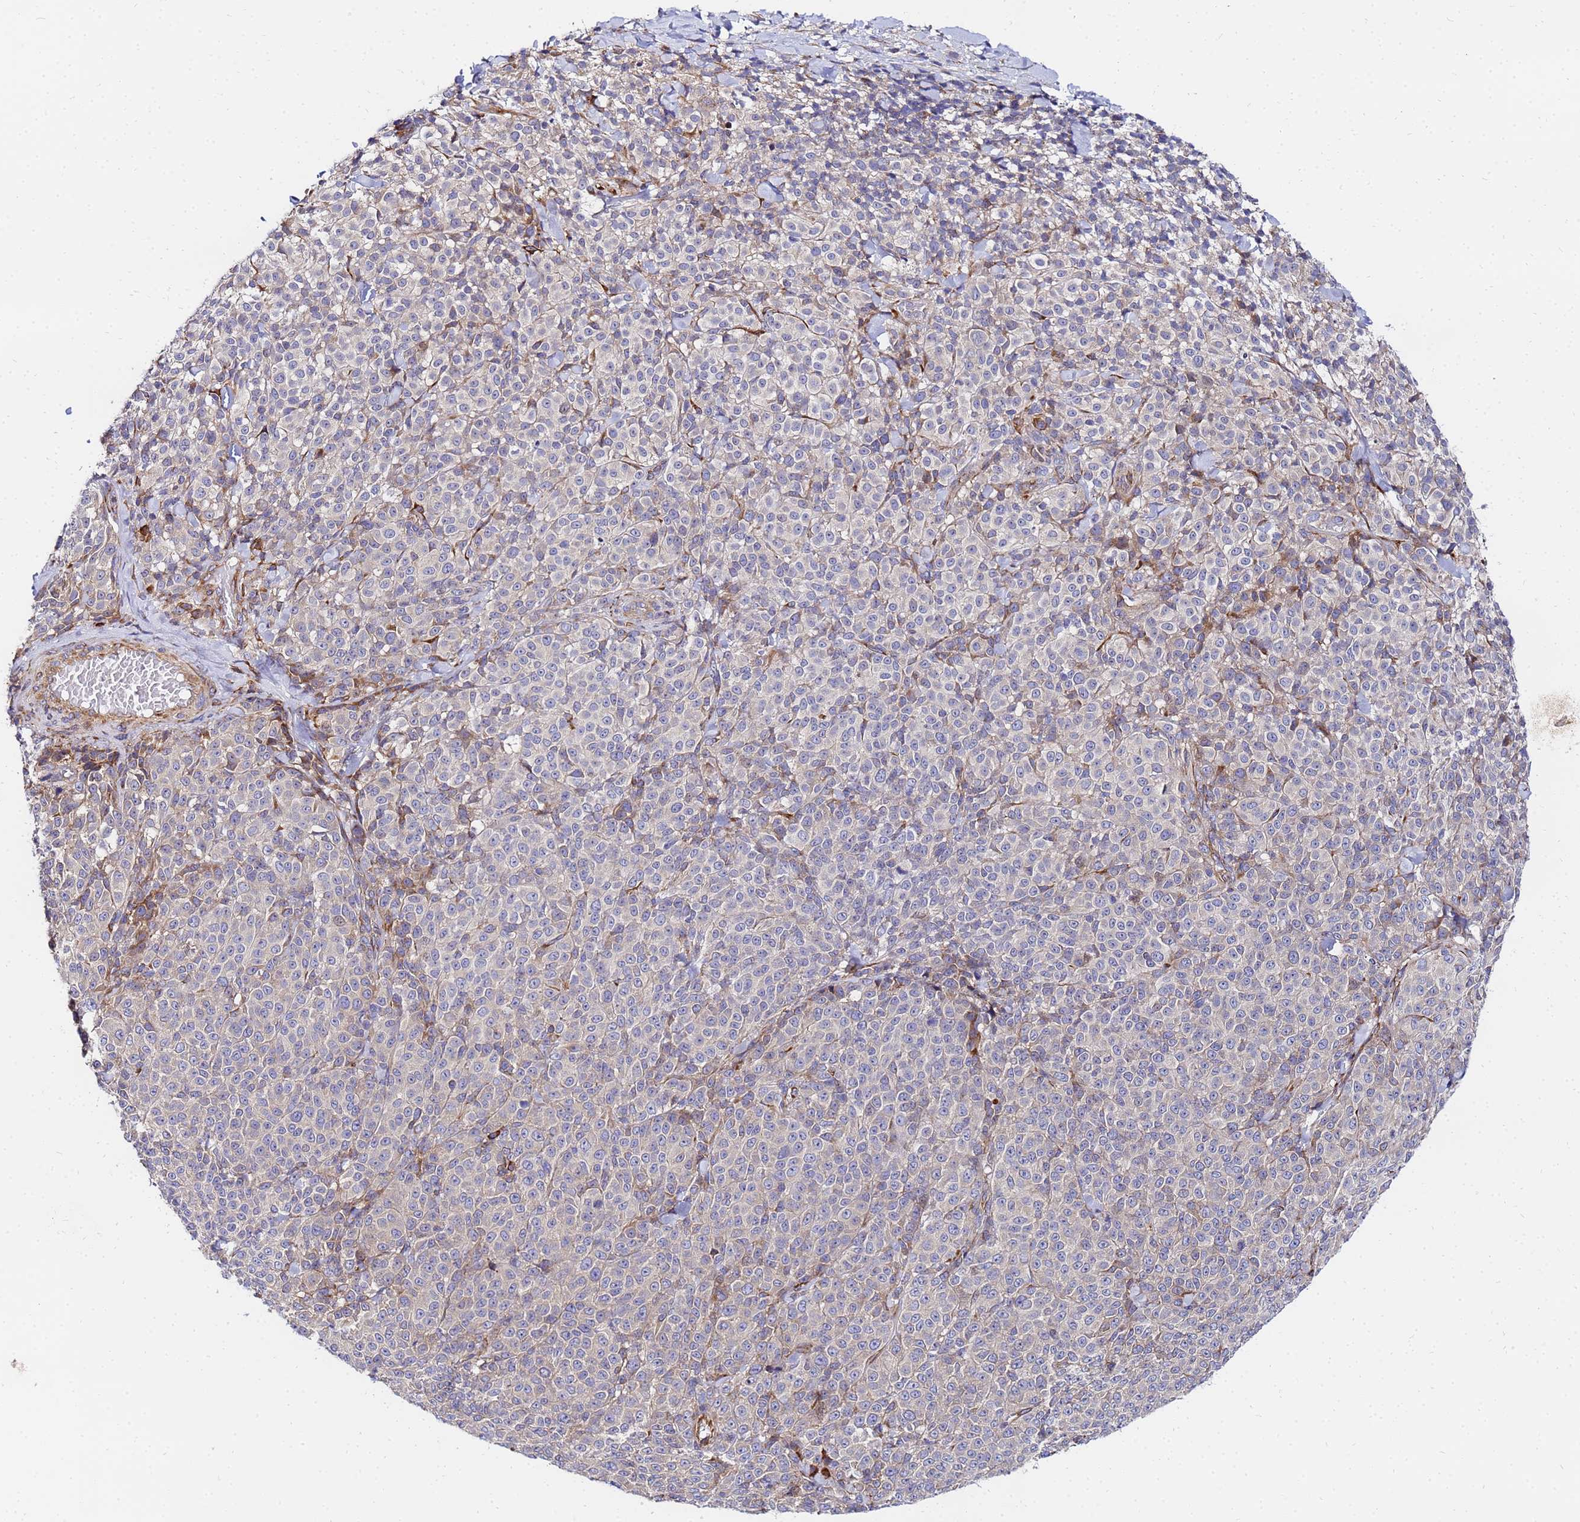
{"staining": {"intensity": "negative", "quantity": "none", "location": "none"}, "tissue": "melanoma", "cell_type": "Tumor cells", "image_type": "cancer", "snomed": [{"axis": "morphology", "description": "Normal tissue, NOS"}, {"axis": "morphology", "description": "Malignant melanoma, NOS"}, {"axis": "topography", "description": "Skin"}], "caption": "IHC of human melanoma demonstrates no expression in tumor cells.", "gene": "POM121", "patient": {"sex": "female", "age": 34}}